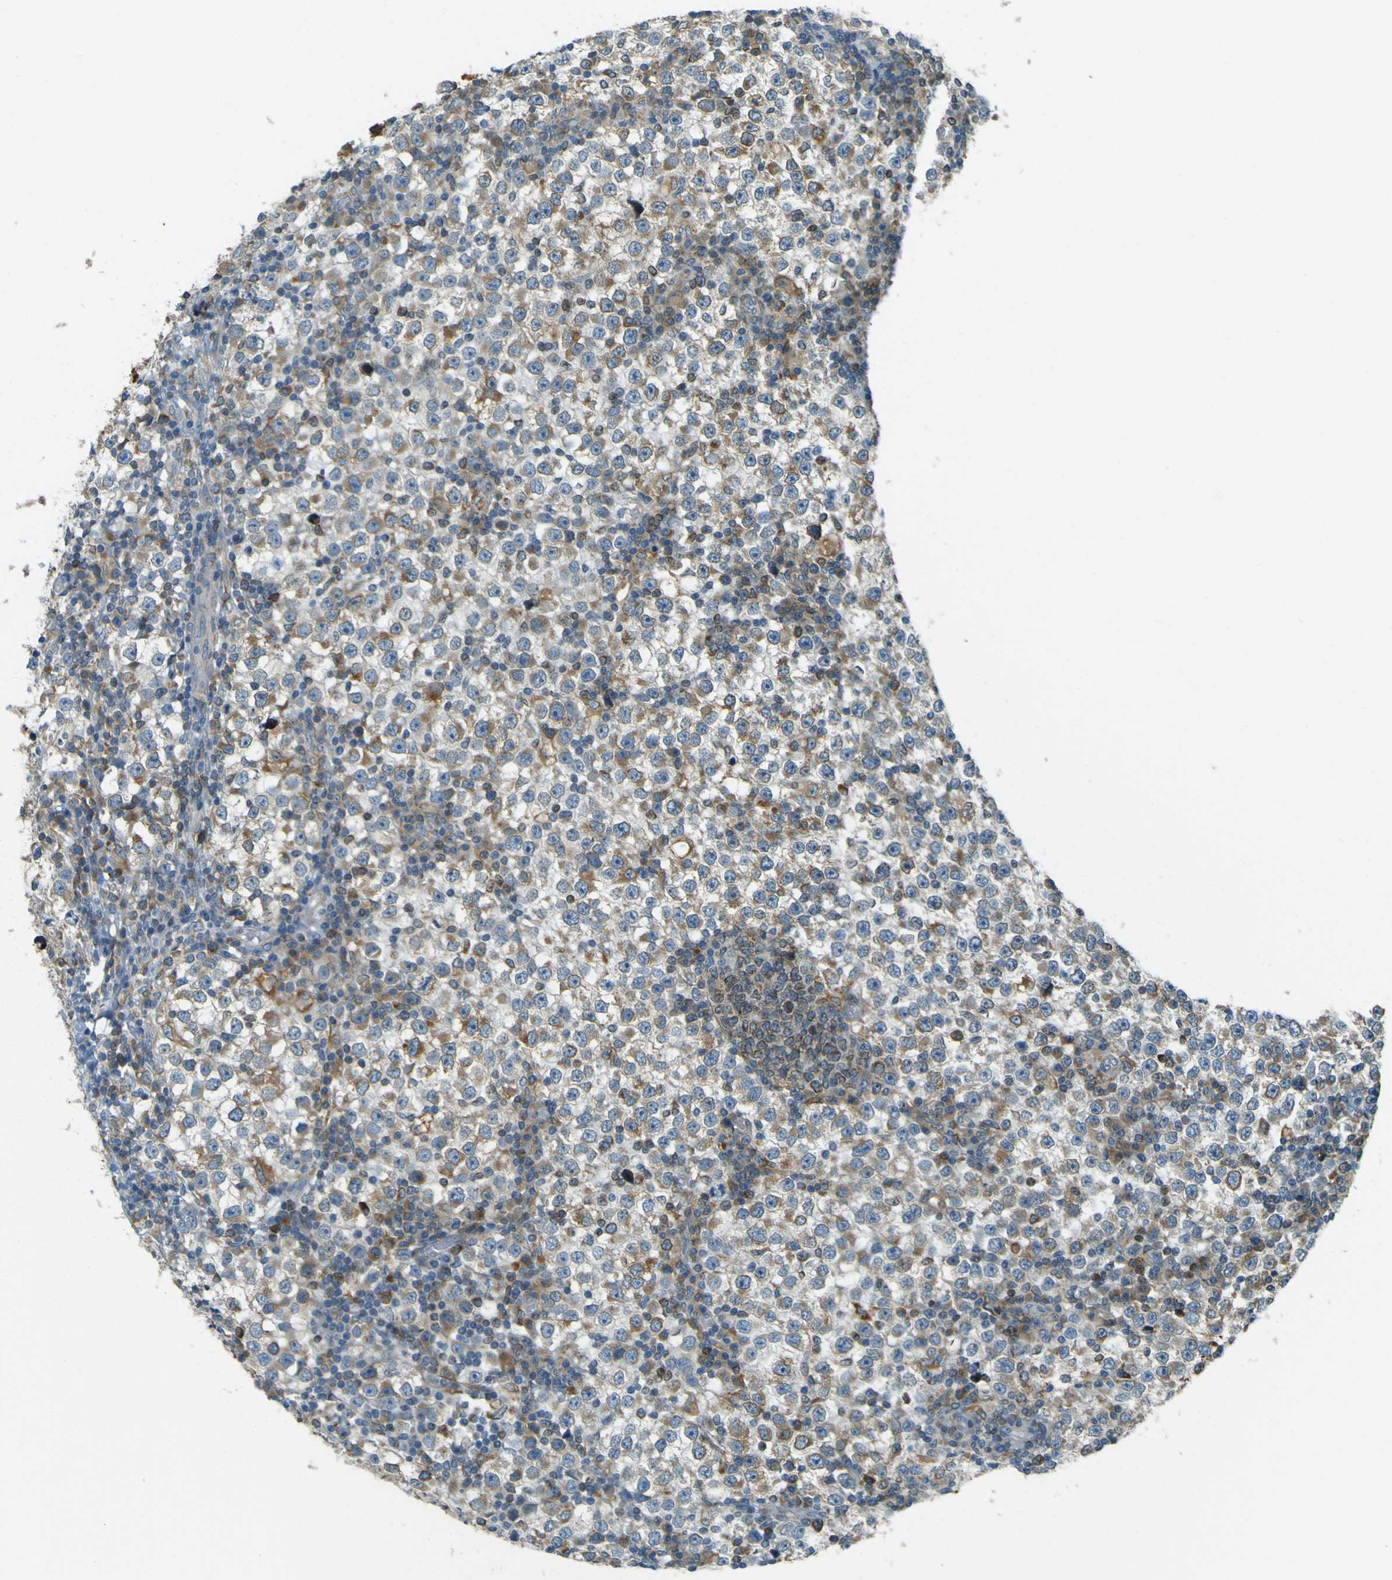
{"staining": {"intensity": "weak", "quantity": "25%-75%", "location": "cytoplasmic/membranous"}, "tissue": "testis cancer", "cell_type": "Tumor cells", "image_type": "cancer", "snomed": [{"axis": "morphology", "description": "Seminoma, NOS"}, {"axis": "topography", "description": "Testis"}], "caption": "DAB (3,3'-diaminobenzidine) immunohistochemical staining of human testis seminoma demonstrates weak cytoplasmic/membranous protein staining in approximately 25%-75% of tumor cells.", "gene": "LPCAT1", "patient": {"sex": "male", "age": 65}}